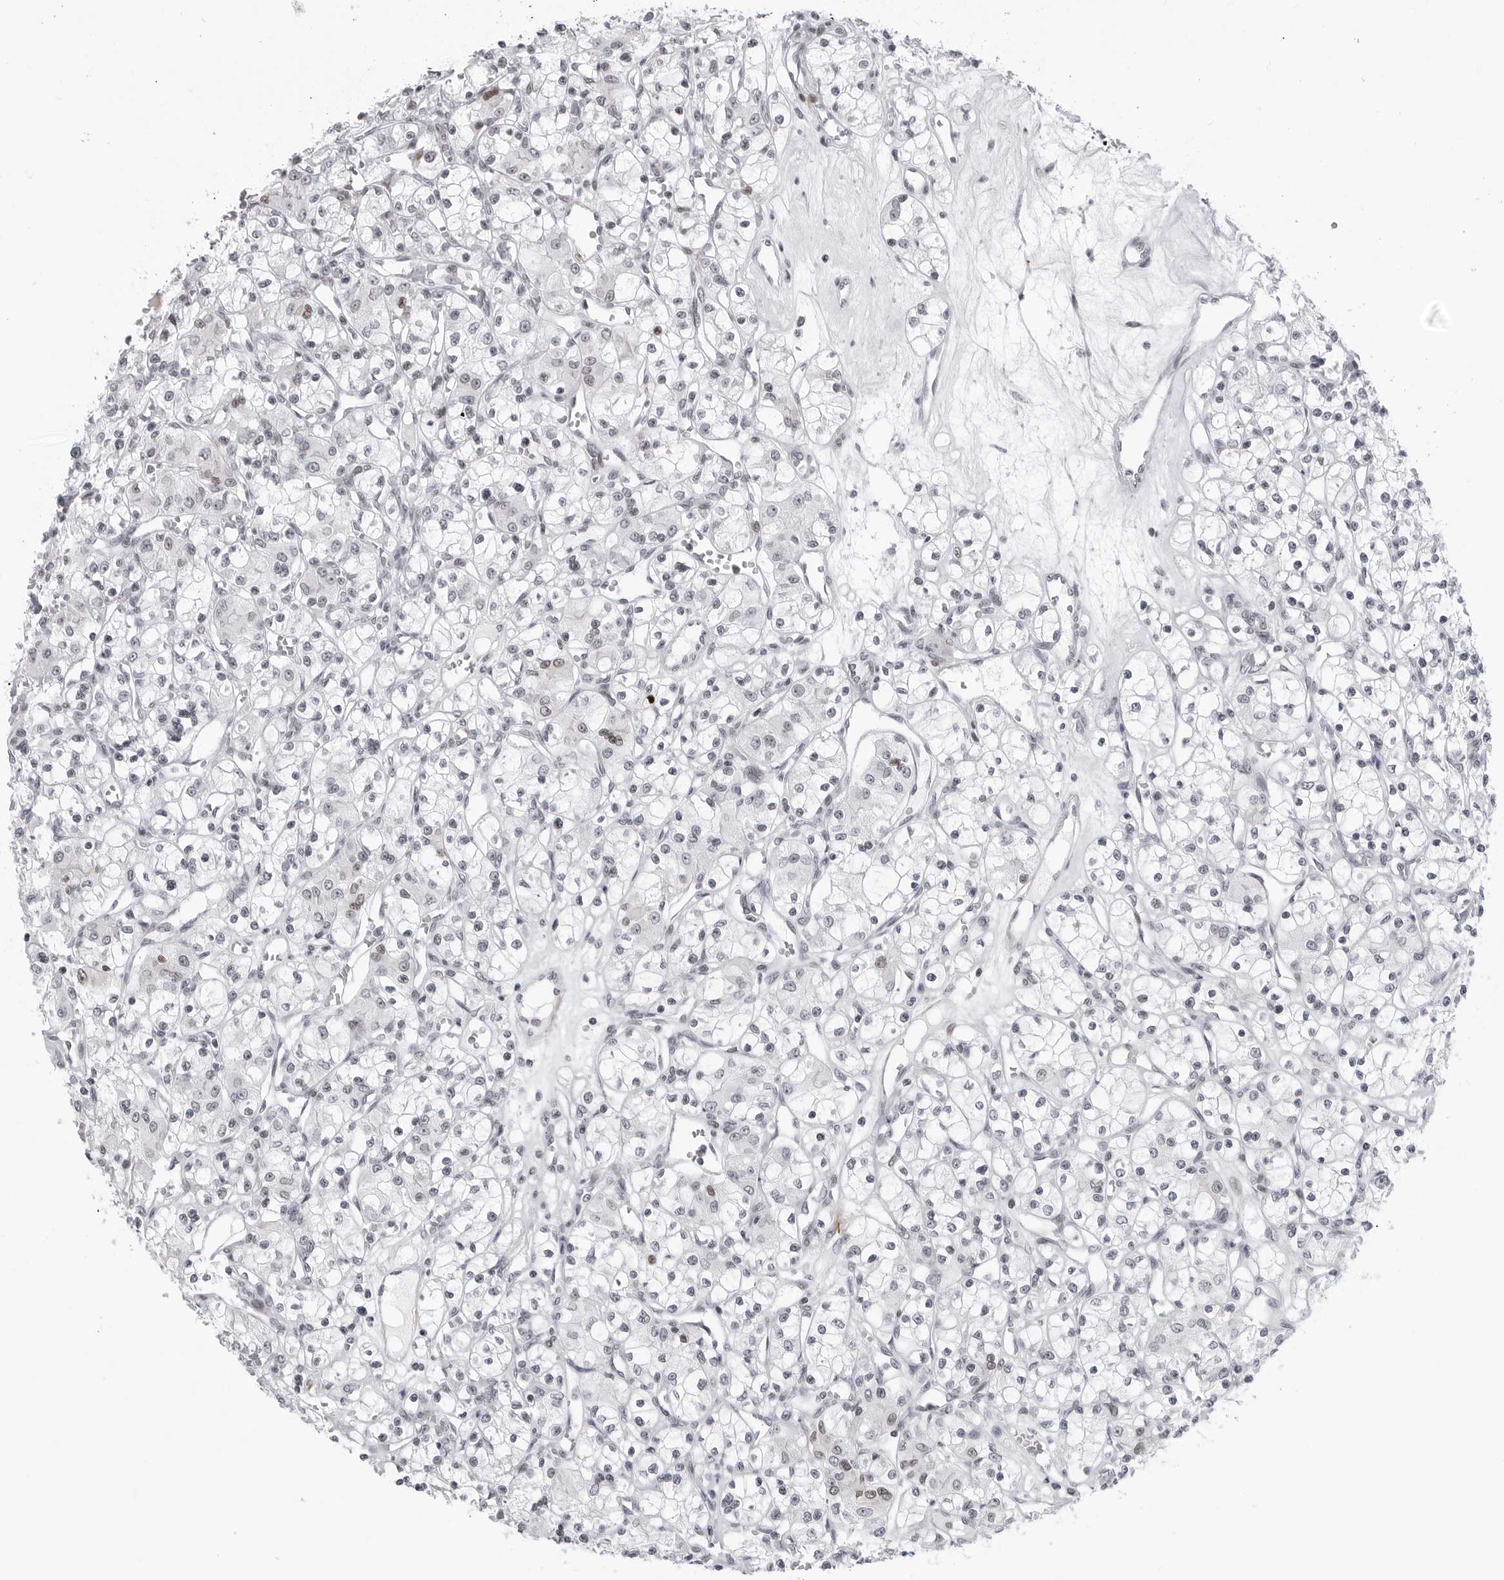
{"staining": {"intensity": "negative", "quantity": "none", "location": "none"}, "tissue": "renal cancer", "cell_type": "Tumor cells", "image_type": "cancer", "snomed": [{"axis": "morphology", "description": "Adenocarcinoma, NOS"}, {"axis": "topography", "description": "Kidney"}], "caption": "High magnification brightfield microscopy of renal cancer stained with DAB (brown) and counterstained with hematoxylin (blue): tumor cells show no significant positivity. The staining is performed using DAB (3,3'-diaminobenzidine) brown chromogen with nuclei counter-stained in using hematoxylin.", "gene": "TRIM66", "patient": {"sex": "female", "age": 59}}